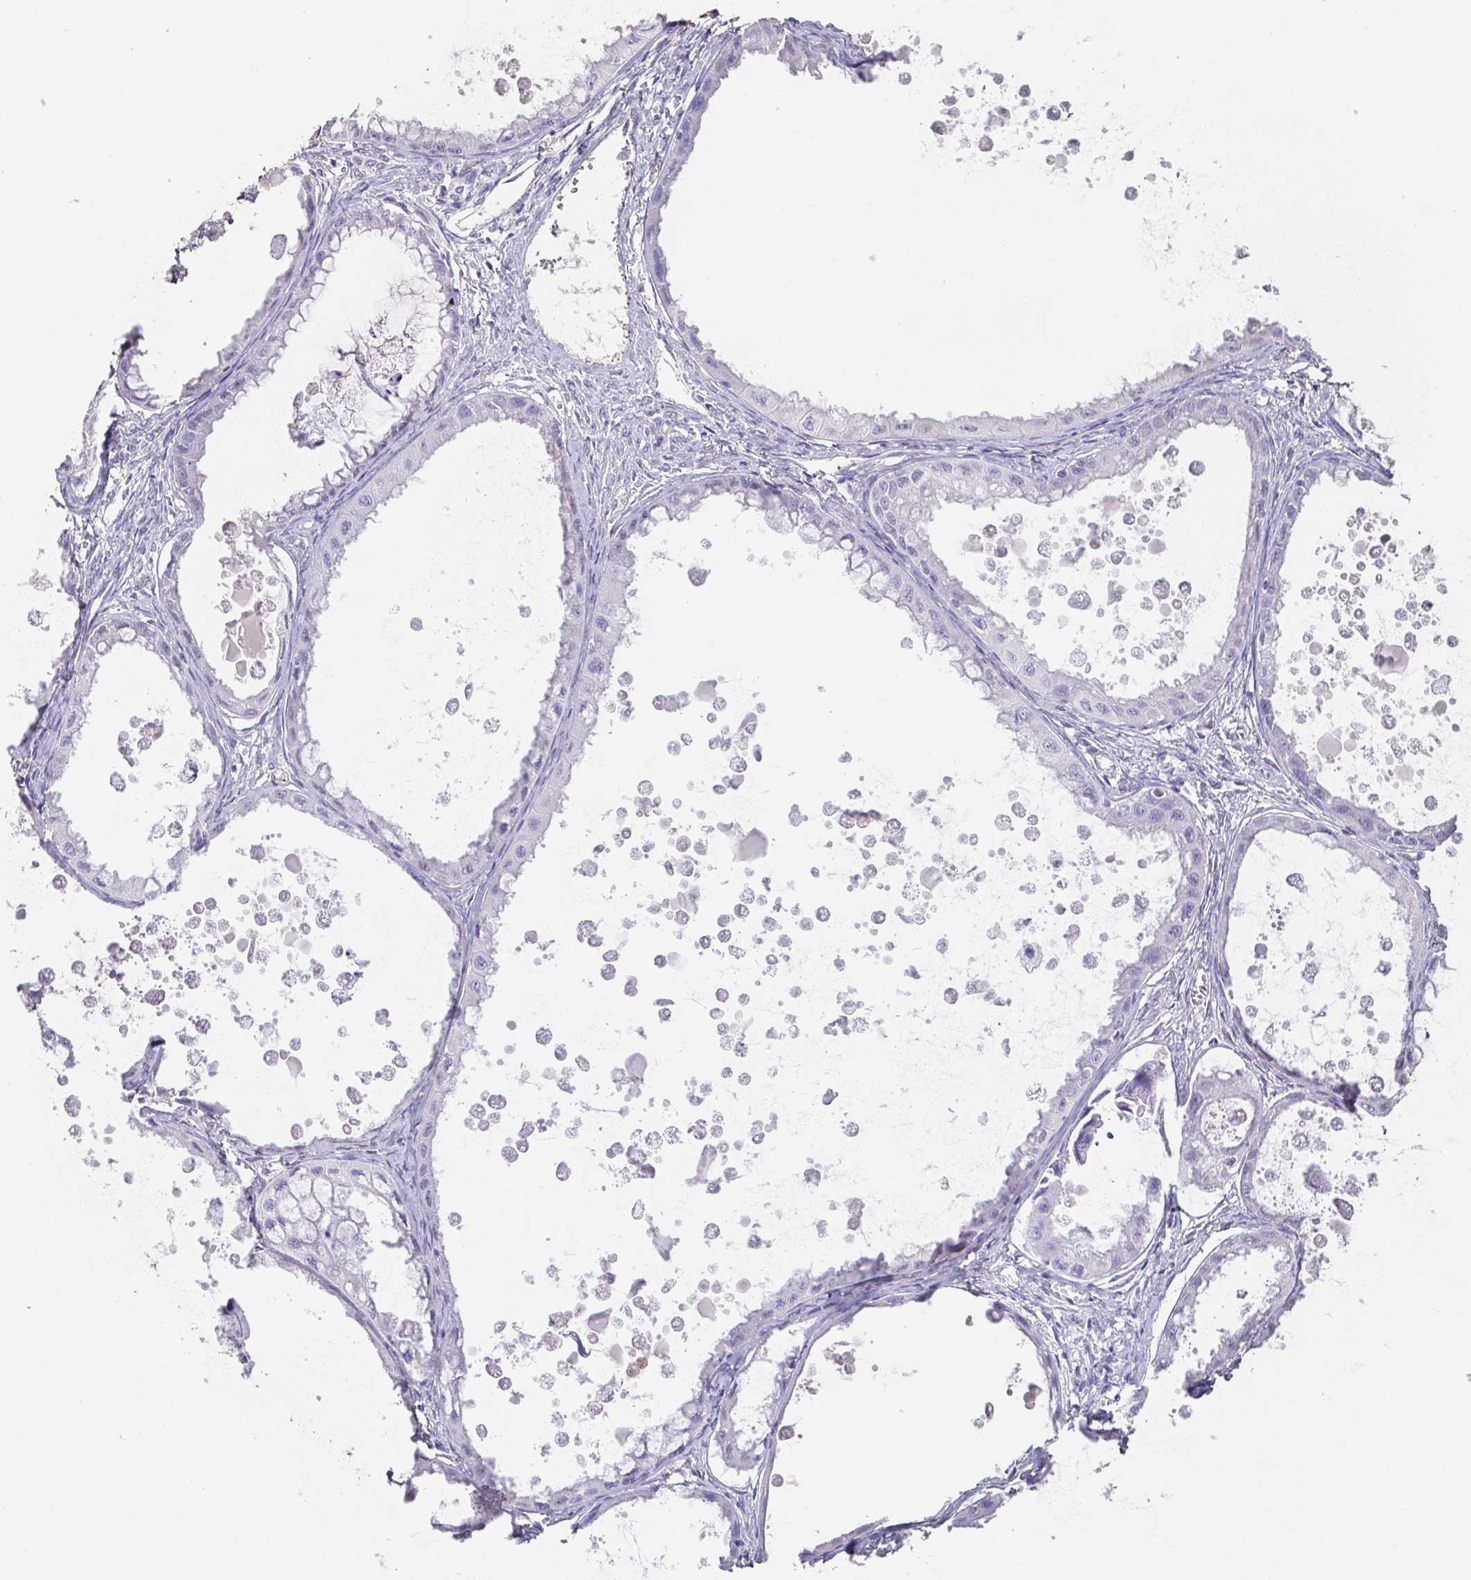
{"staining": {"intensity": "negative", "quantity": "none", "location": "none"}, "tissue": "ovarian cancer", "cell_type": "Tumor cells", "image_type": "cancer", "snomed": [{"axis": "morphology", "description": "Cystadenocarcinoma, mucinous, NOS"}, {"axis": "topography", "description": "Ovary"}], "caption": "This is an IHC micrograph of ovarian cancer (mucinous cystadenocarcinoma). There is no positivity in tumor cells.", "gene": "BPIFA2", "patient": {"sex": "female", "age": 64}}